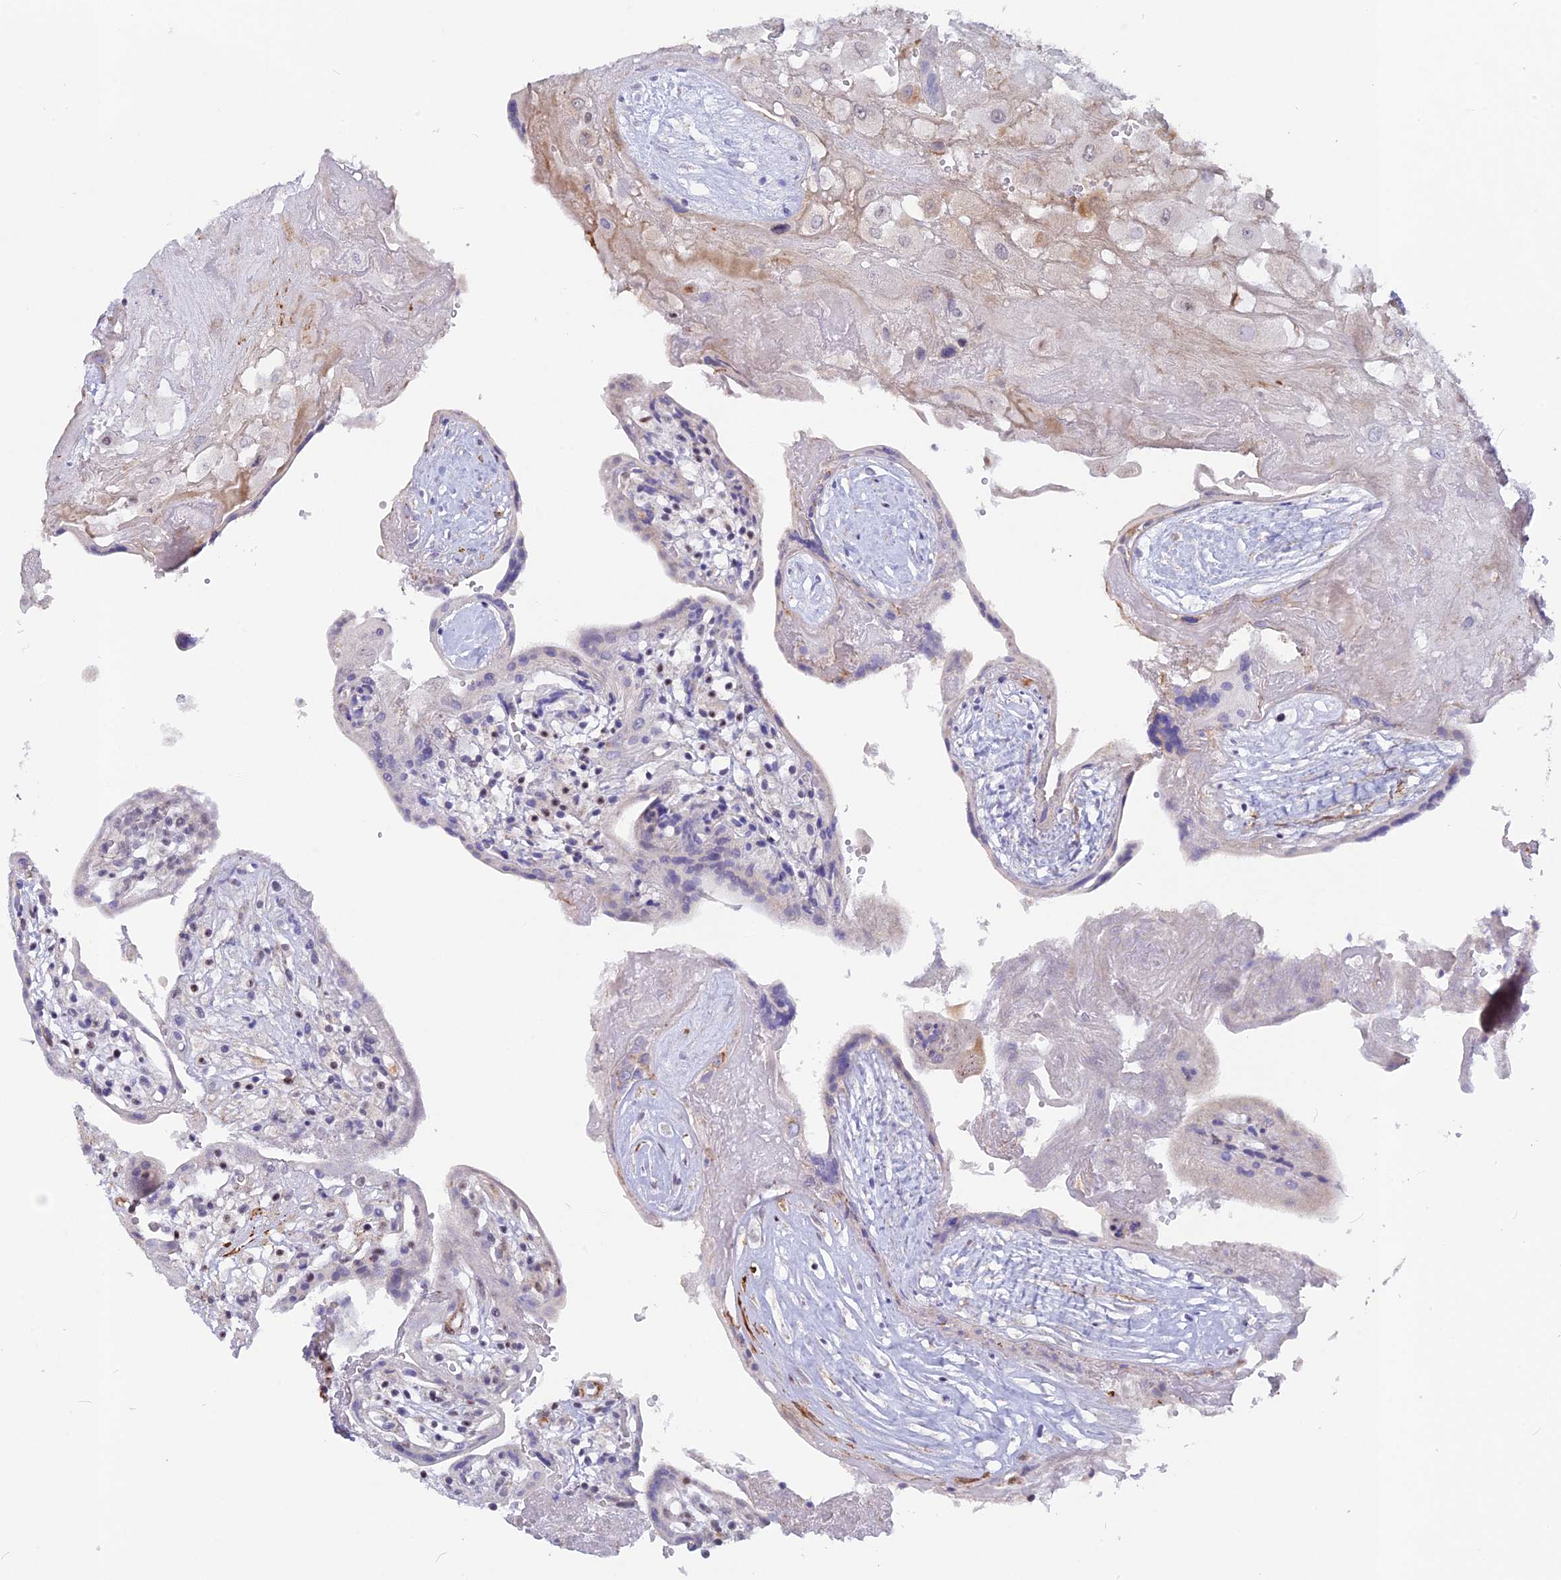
{"staining": {"intensity": "negative", "quantity": "none", "location": "none"}, "tissue": "placenta", "cell_type": "Decidual cells", "image_type": "normal", "snomed": [{"axis": "morphology", "description": "Normal tissue, NOS"}, {"axis": "topography", "description": "Placenta"}], "caption": "IHC histopathology image of normal placenta stained for a protein (brown), which shows no expression in decidual cells. Nuclei are stained in blue.", "gene": "CCDC154", "patient": {"sex": "female", "age": 37}}